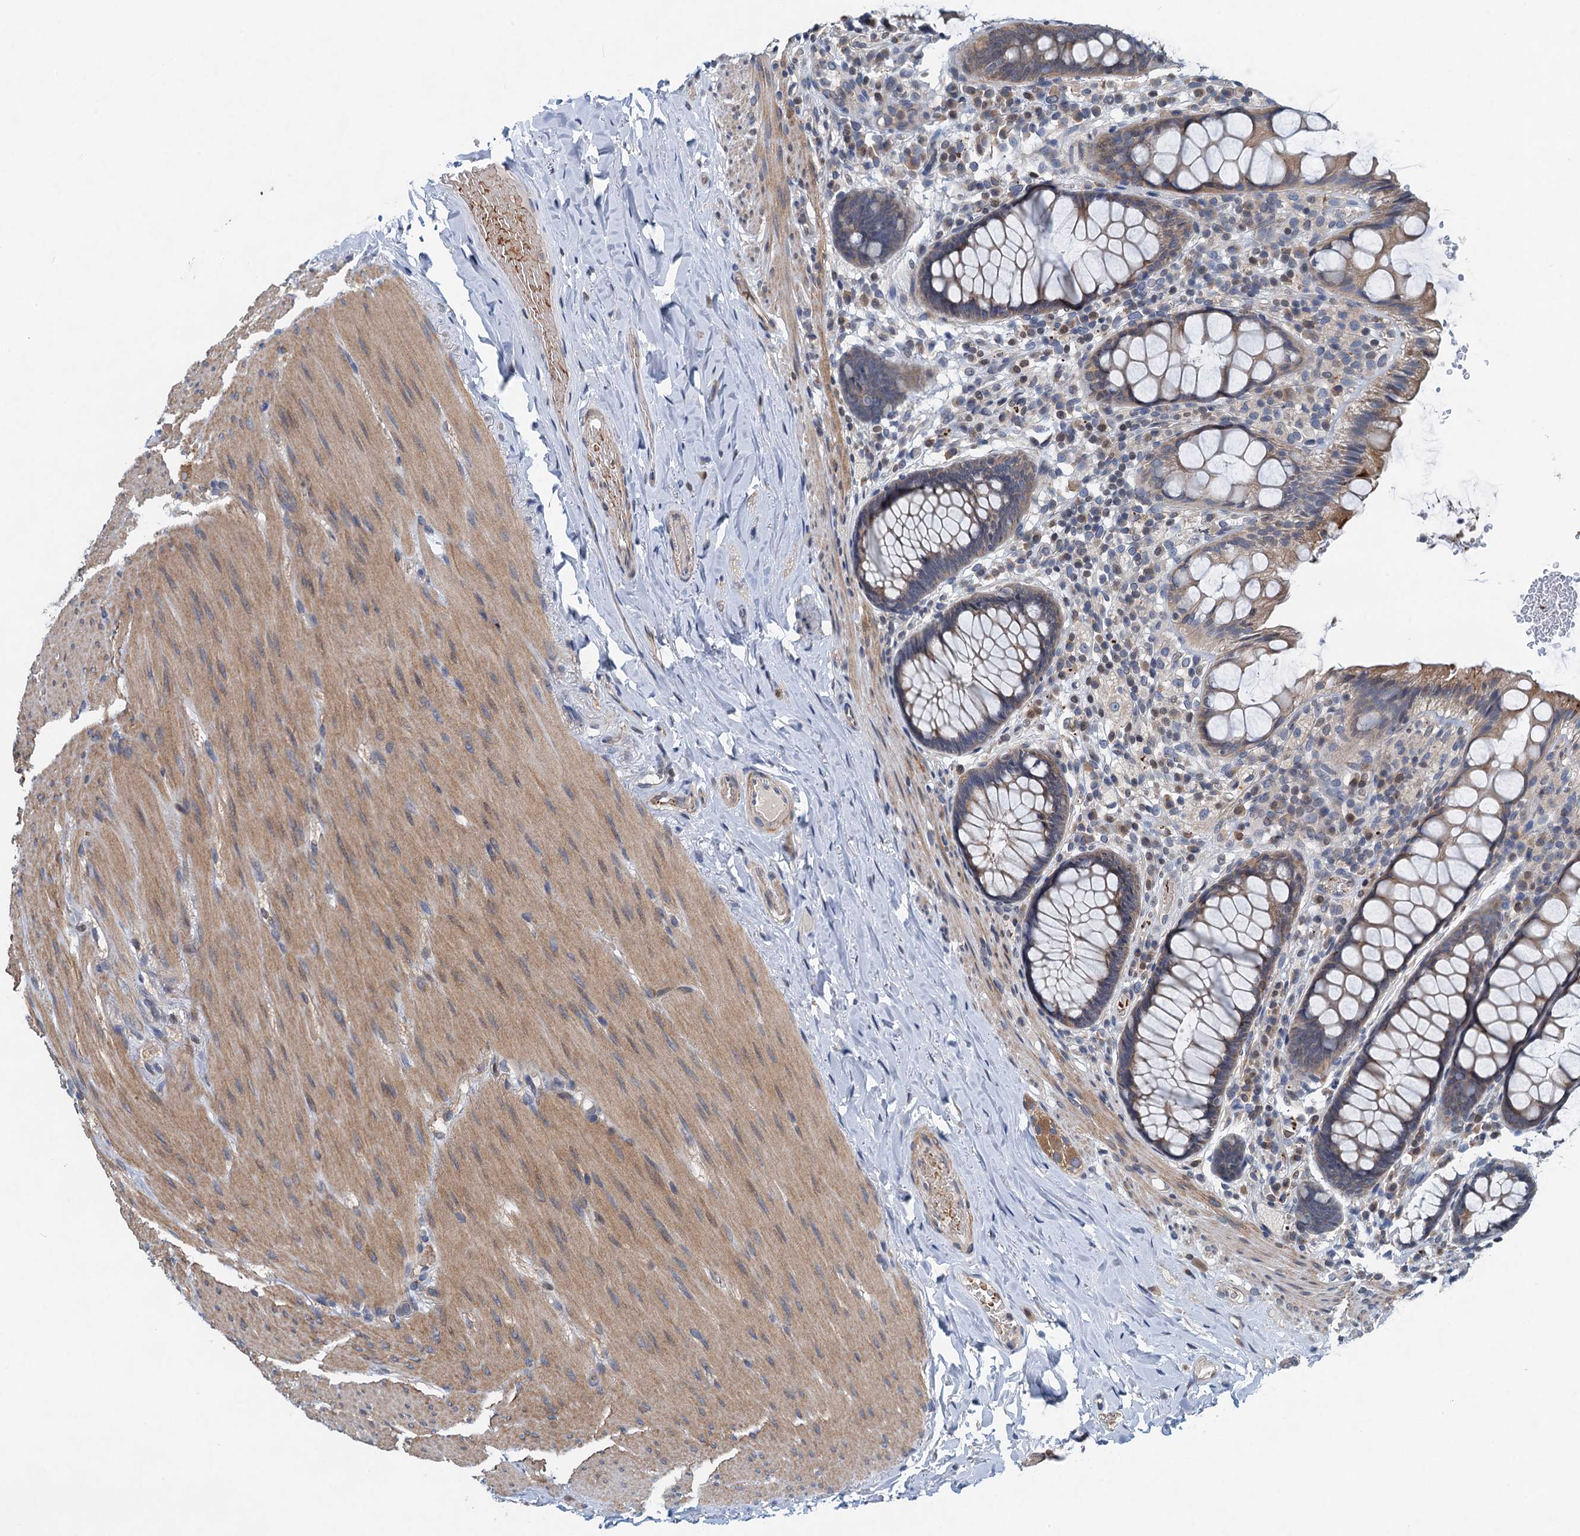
{"staining": {"intensity": "moderate", "quantity": "25%-75%", "location": "cytoplasmic/membranous"}, "tissue": "rectum", "cell_type": "Glandular cells", "image_type": "normal", "snomed": [{"axis": "morphology", "description": "Normal tissue, NOS"}, {"axis": "topography", "description": "Rectum"}], "caption": "A photomicrograph of human rectum stained for a protein displays moderate cytoplasmic/membranous brown staining in glandular cells. The staining was performed using DAB, with brown indicating positive protein expression. Nuclei are stained blue with hematoxylin.", "gene": "NBEA", "patient": {"sex": "male", "age": 83}}